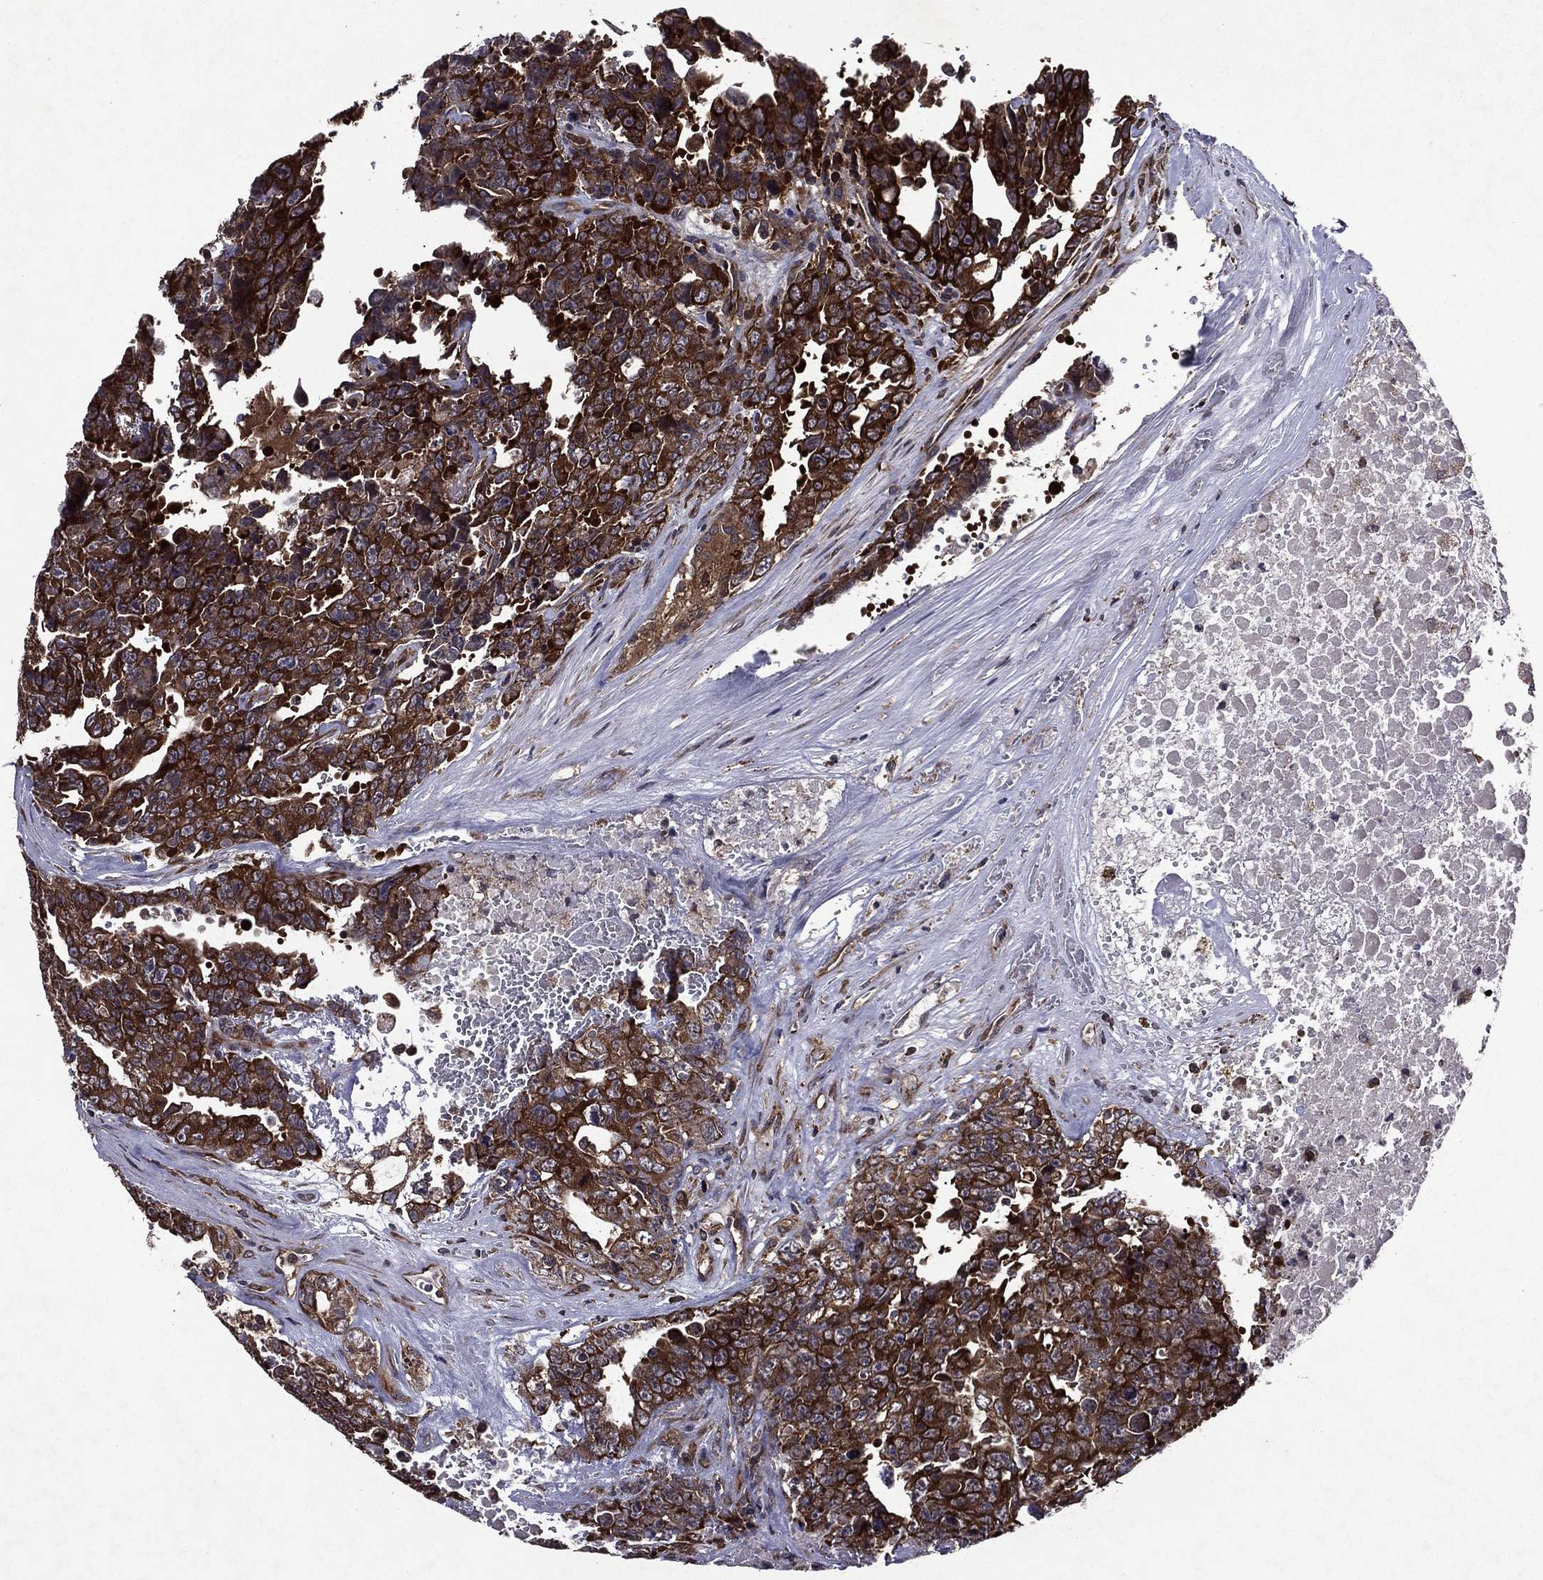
{"staining": {"intensity": "strong", "quantity": ">75%", "location": "cytoplasmic/membranous"}, "tissue": "testis cancer", "cell_type": "Tumor cells", "image_type": "cancer", "snomed": [{"axis": "morphology", "description": "Carcinoma, Embryonal, NOS"}, {"axis": "topography", "description": "Testis"}], "caption": "Testis cancer stained with a brown dye displays strong cytoplasmic/membranous positive staining in about >75% of tumor cells.", "gene": "EIF2B4", "patient": {"sex": "male", "age": 24}}